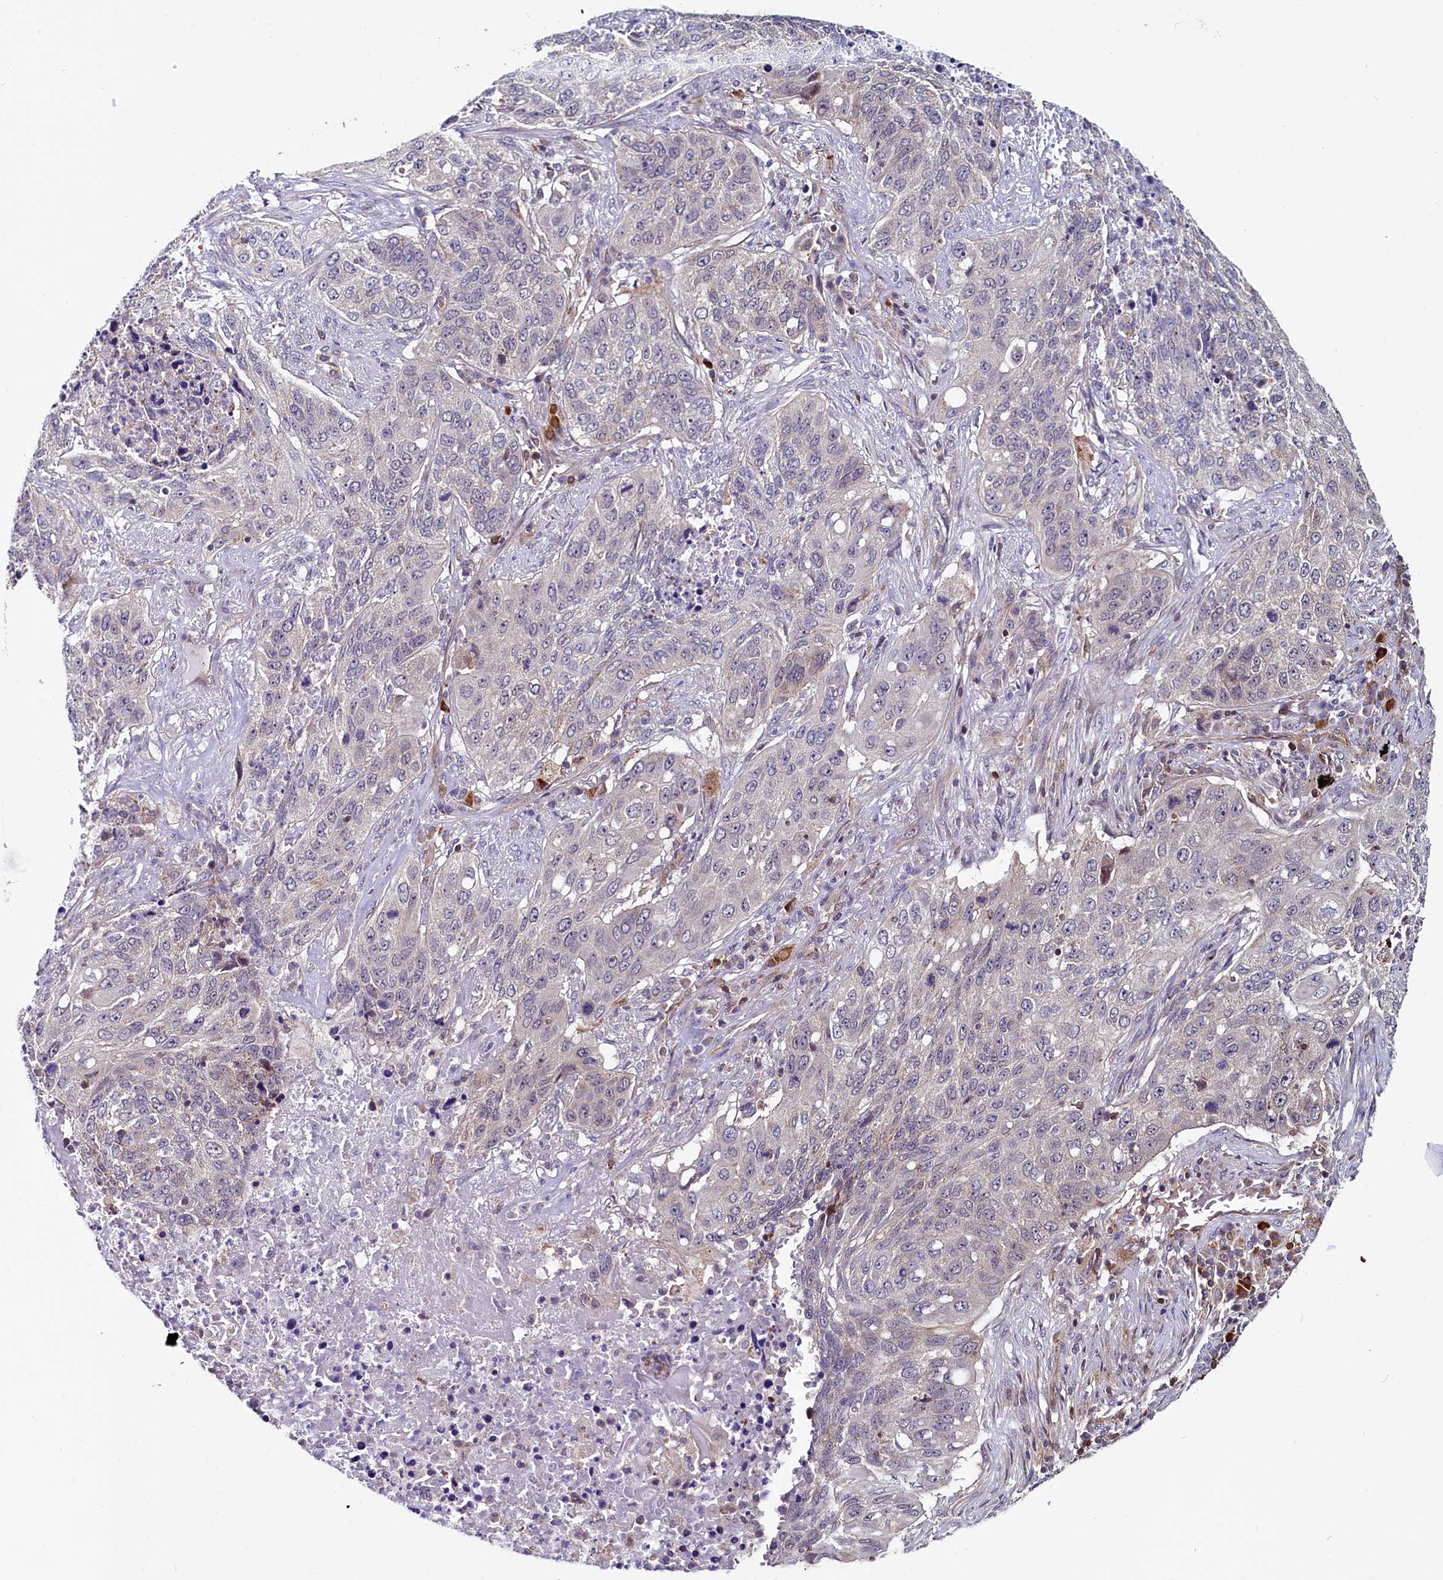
{"staining": {"intensity": "negative", "quantity": "none", "location": "none"}, "tissue": "lung cancer", "cell_type": "Tumor cells", "image_type": "cancer", "snomed": [{"axis": "morphology", "description": "Squamous cell carcinoma, NOS"}, {"axis": "topography", "description": "Lung"}], "caption": "Tumor cells are negative for brown protein staining in lung squamous cell carcinoma.", "gene": "CIAPIN1", "patient": {"sex": "female", "age": 63}}